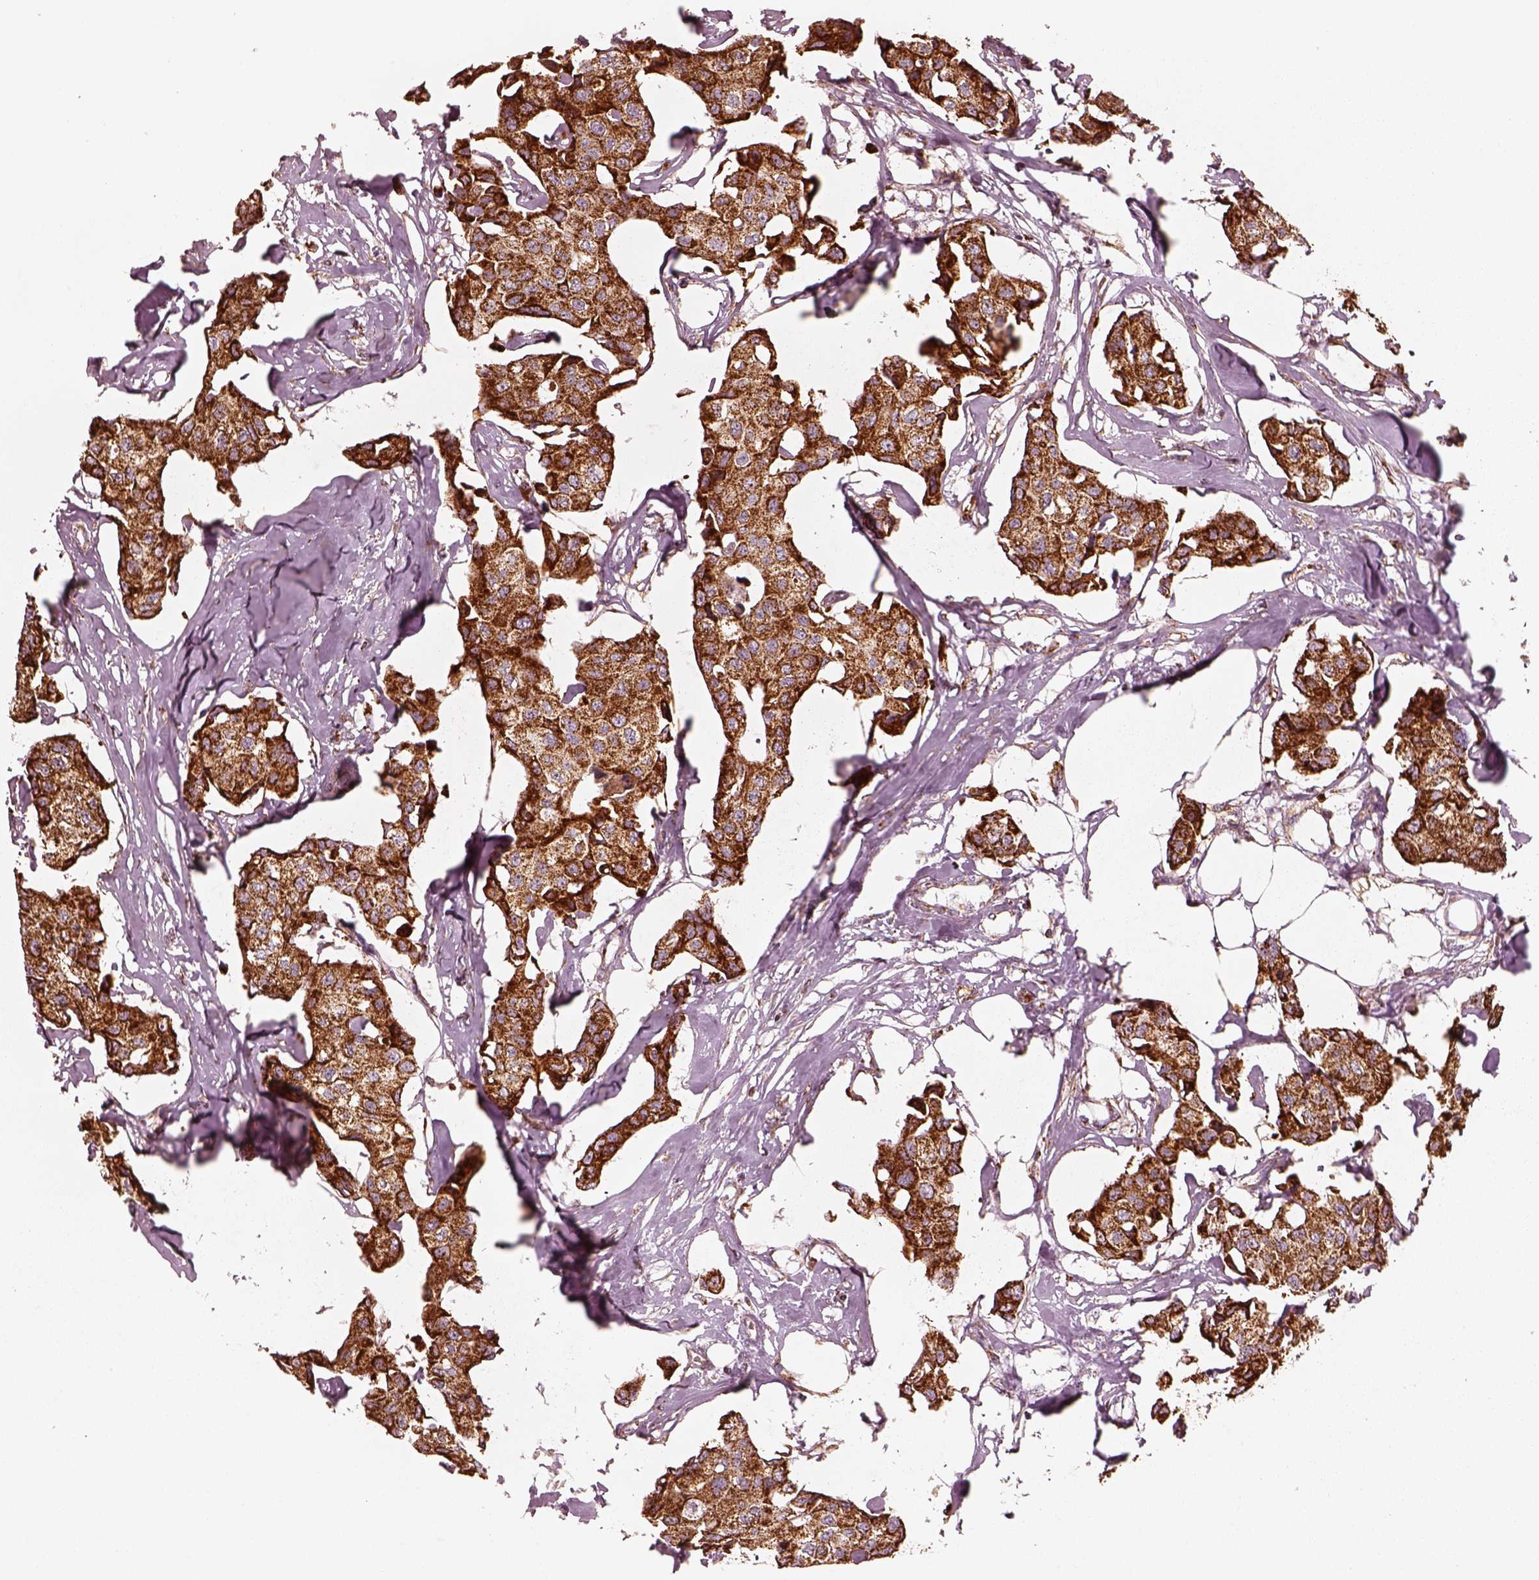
{"staining": {"intensity": "strong", "quantity": ">75%", "location": "cytoplasmic/membranous"}, "tissue": "breast cancer", "cell_type": "Tumor cells", "image_type": "cancer", "snomed": [{"axis": "morphology", "description": "Duct carcinoma"}, {"axis": "topography", "description": "Breast"}], "caption": "Tumor cells show high levels of strong cytoplasmic/membranous expression in about >75% of cells in breast cancer (intraductal carcinoma).", "gene": "ENTPD6", "patient": {"sex": "female", "age": 80}}